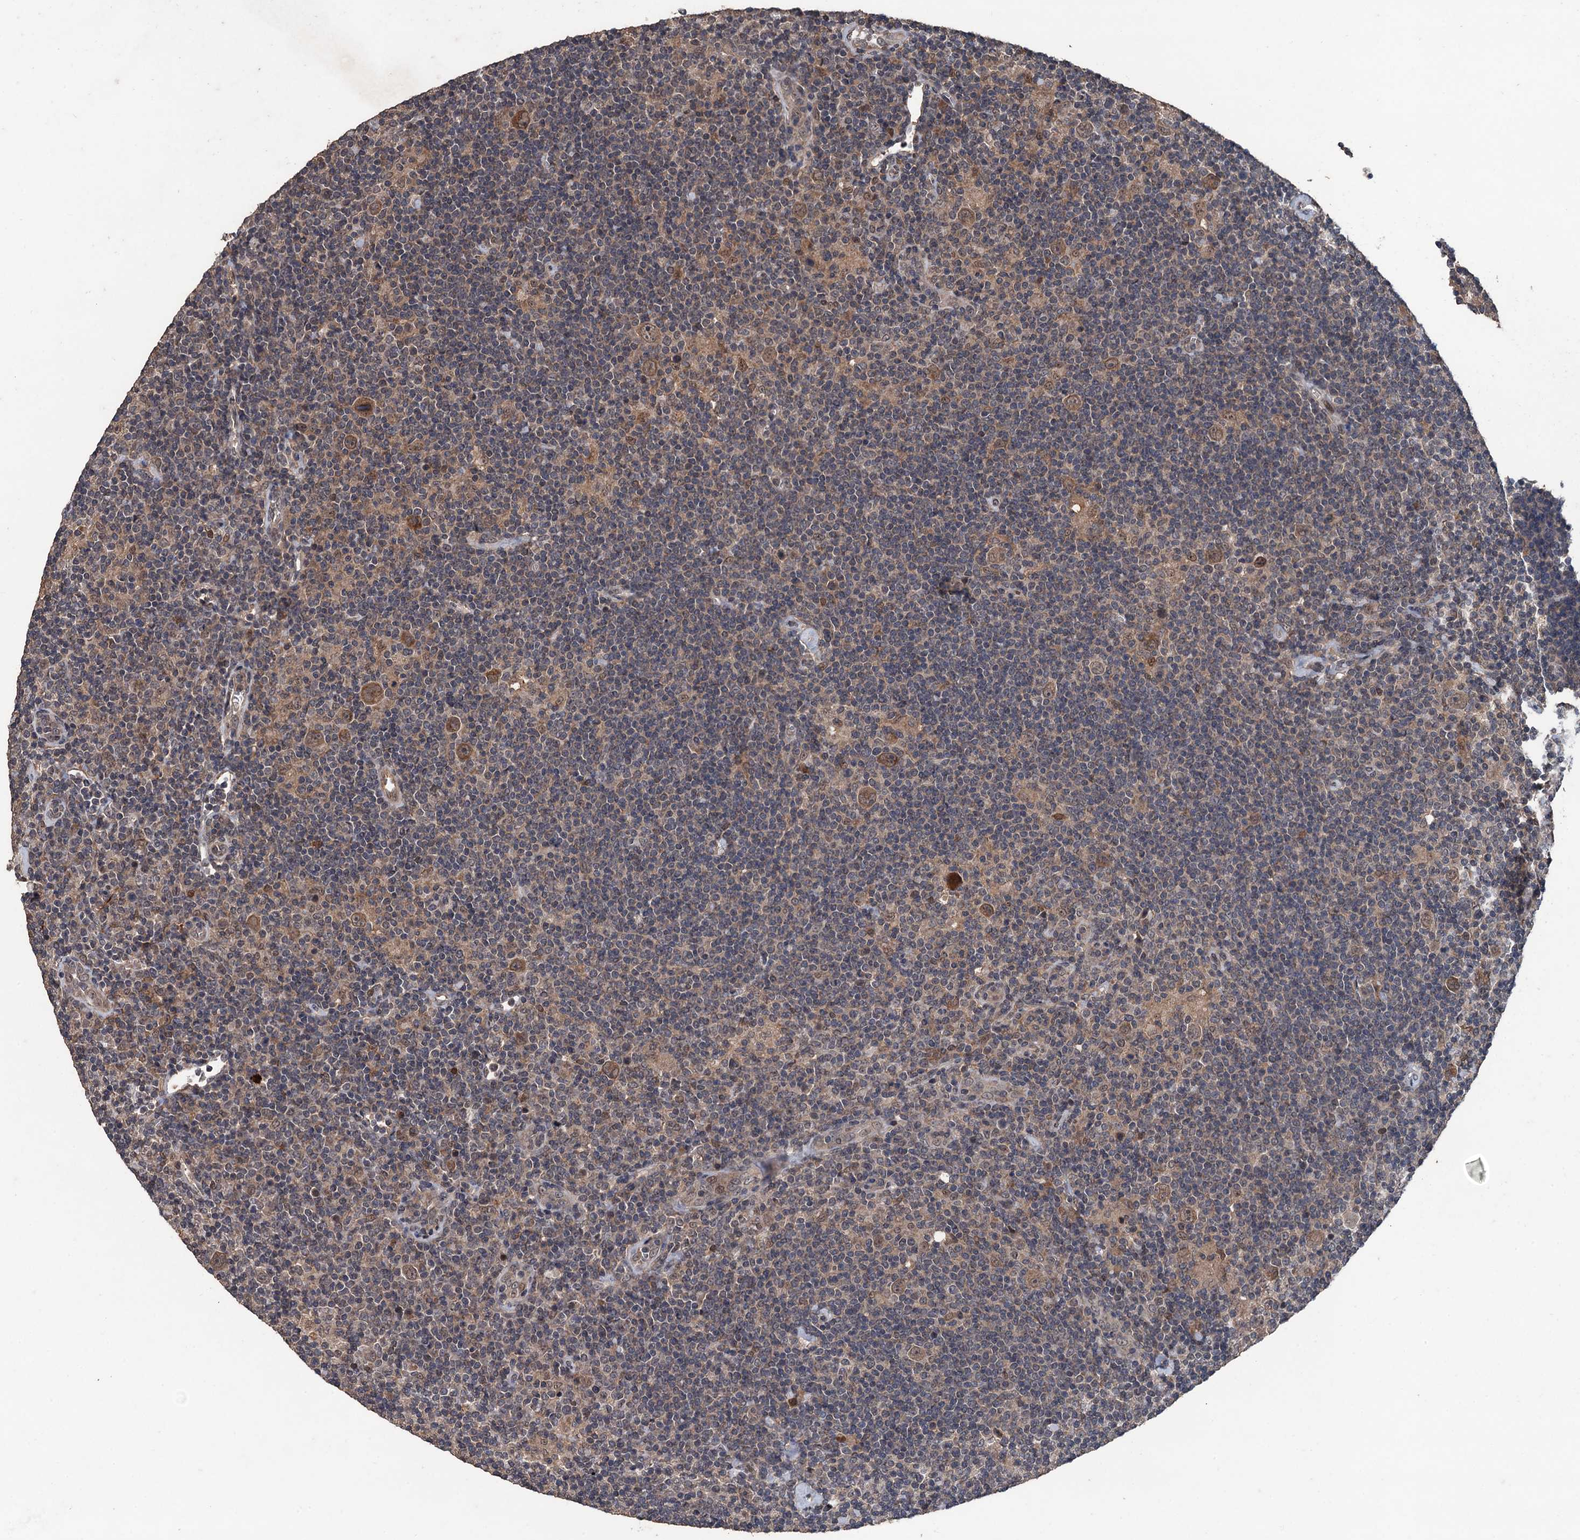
{"staining": {"intensity": "moderate", "quantity": ">75%", "location": "cytoplasmic/membranous"}, "tissue": "lymphoma", "cell_type": "Tumor cells", "image_type": "cancer", "snomed": [{"axis": "morphology", "description": "Hodgkin's disease, NOS"}, {"axis": "topography", "description": "Lymph node"}], "caption": "IHC micrograph of Hodgkin's disease stained for a protein (brown), which shows medium levels of moderate cytoplasmic/membranous positivity in about >75% of tumor cells.", "gene": "ZNF438", "patient": {"sex": "female", "age": 57}}